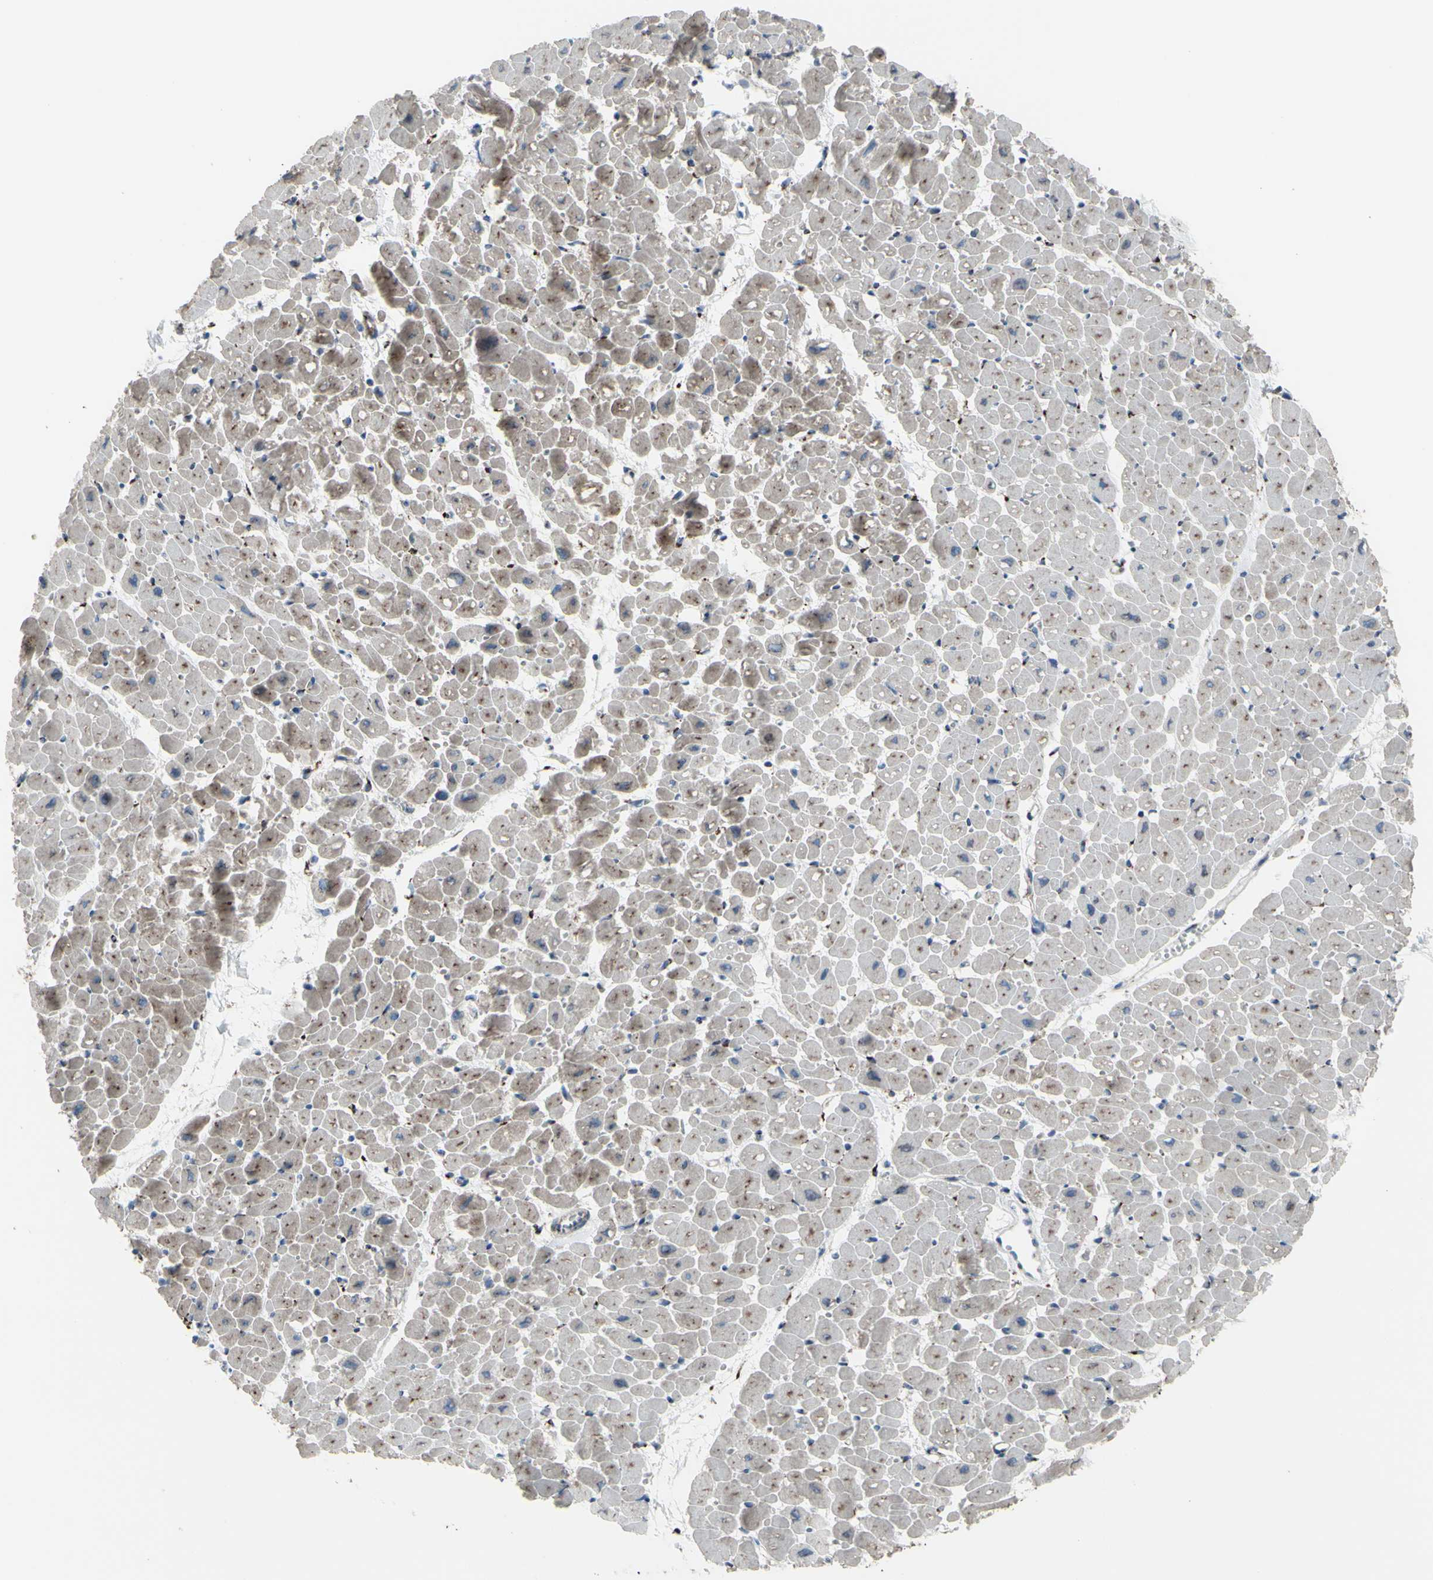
{"staining": {"intensity": "moderate", "quantity": ">75%", "location": "cytoplasmic/membranous"}, "tissue": "heart muscle", "cell_type": "Cardiomyocytes", "image_type": "normal", "snomed": [{"axis": "morphology", "description": "Normal tissue, NOS"}, {"axis": "topography", "description": "Heart"}], "caption": "Moderate cytoplasmic/membranous protein expression is present in about >75% of cardiomyocytes in heart muscle.", "gene": "GLG1", "patient": {"sex": "male", "age": 45}}